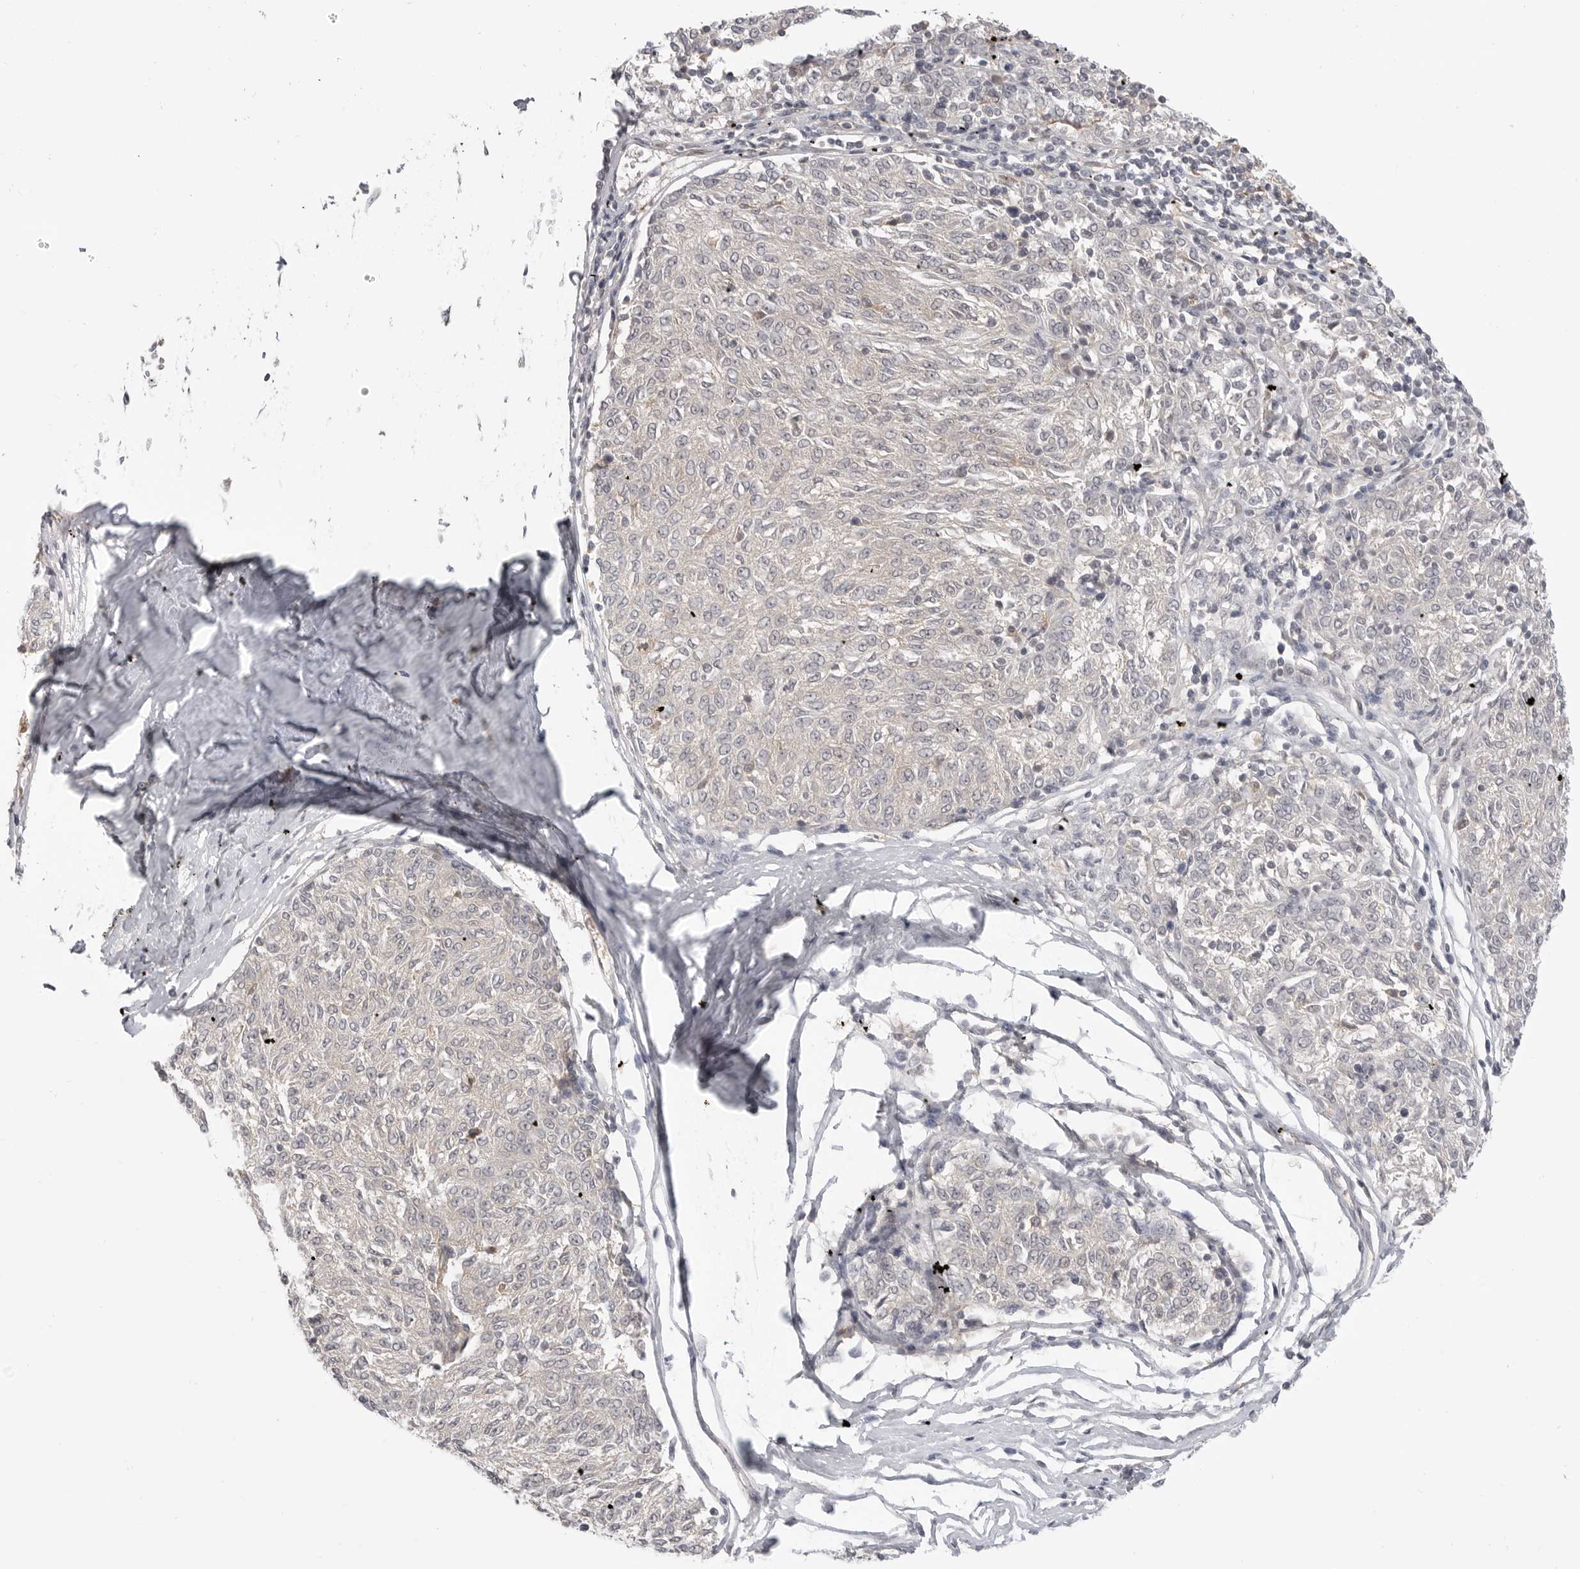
{"staining": {"intensity": "negative", "quantity": "none", "location": "none"}, "tissue": "melanoma", "cell_type": "Tumor cells", "image_type": "cancer", "snomed": [{"axis": "morphology", "description": "Malignant melanoma, NOS"}, {"axis": "topography", "description": "Skin"}], "caption": "The immunohistochemistry photomicrograph has no significant positivity in tumor cells of malignant melanoma tissue.", "gene": "IFNGR1", "patient": {"sex": "female", "age": 72}}